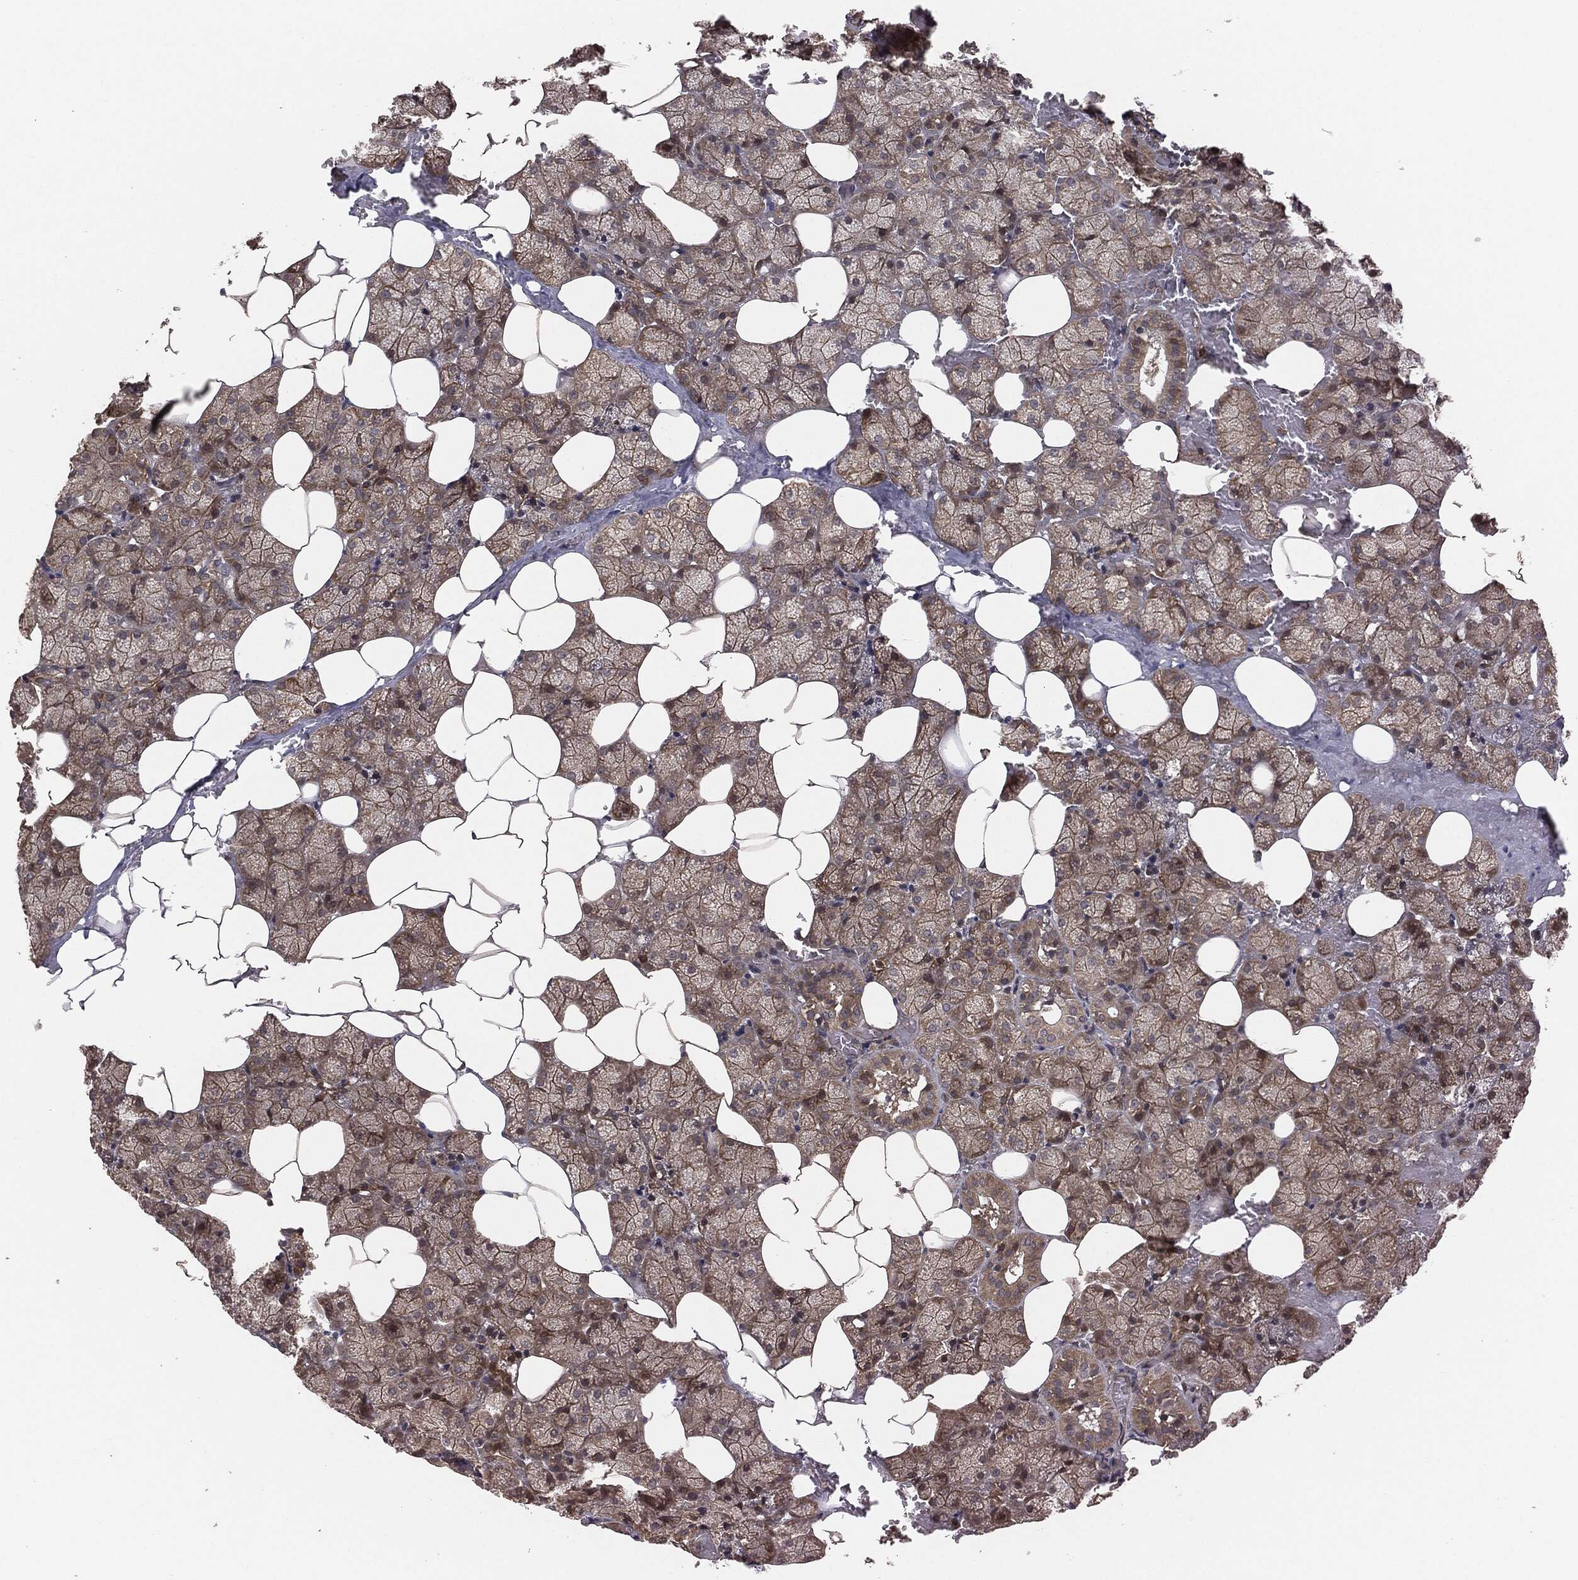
{"staining": {"intensity": "moderate", "quantity": "25%-75%", "location": "cytoplasmic/membranous"}, "tissue": "salivary gland", "cell_type": "Glandular cells", "image_type": "normal", "snomed": [{"axis": "morphology", "description": "Normal tissue, NOS"}, {"axis": "topography", "description": "Salivary gland"}], "caption": "Protein expression analysis of unremarkable salivary gland reveals moderate cytoplasmic/membranous positivity in approximately 25%-75% of glandular cells.", "gene": "ERBIN", "patient": {"sex": "male", "age": 38}}